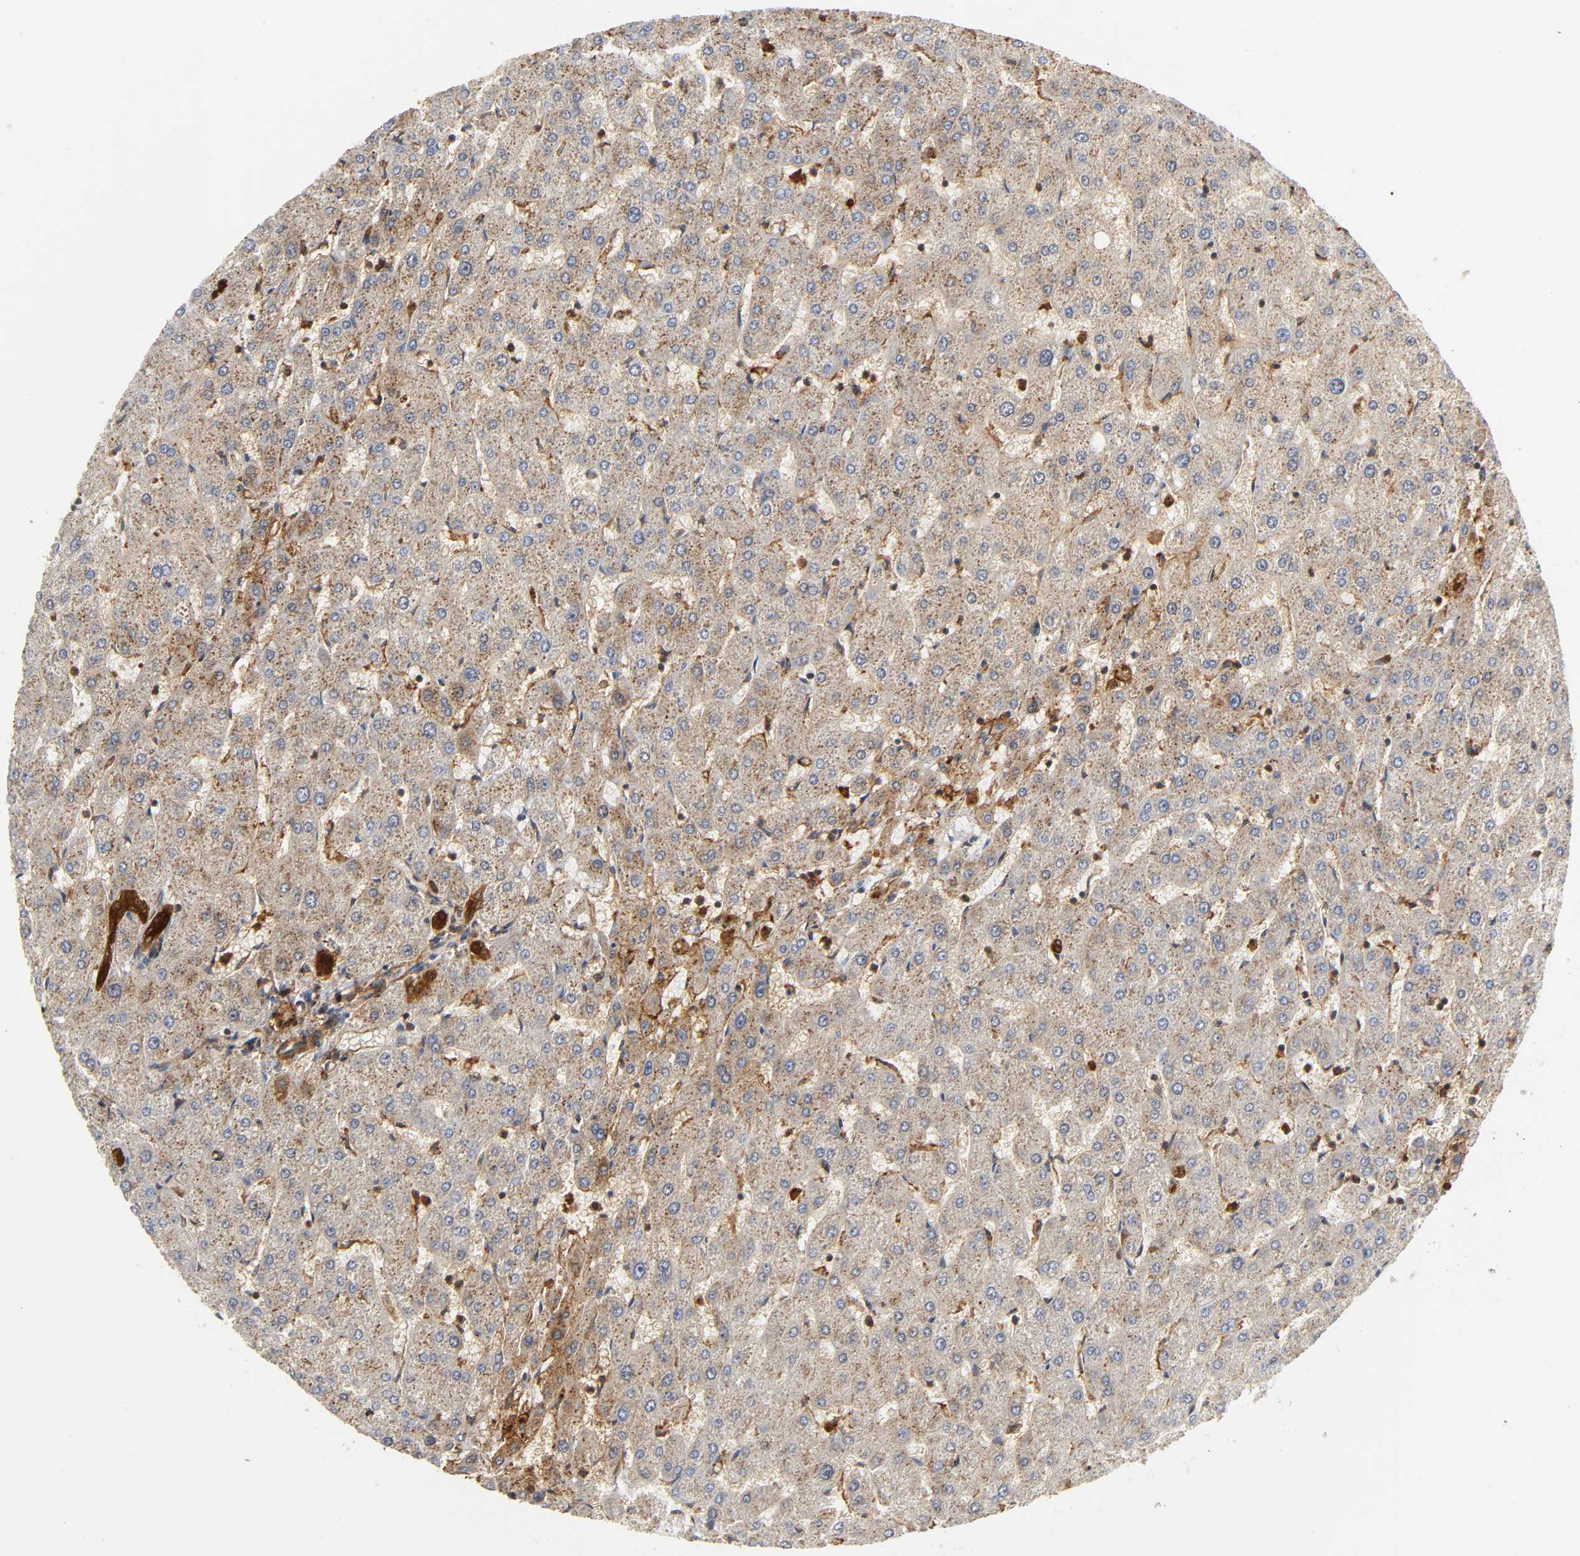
{"staining": {"intensity": "strong", "quantity": ">75%", "location": "cytoplasmic/membranous,nuclear"}, "tissue": "liver", "cell_type": "Cholangiocytes", "image_type": "normal", "snomed": [{"axis": "morphology", "description": "Normal tissue, NOS"}, {"axis": "topography", "description": "Liver"}], "caption": "Cholangiocytes reveal high levels of strong cytoplasmic/membranous,nuclear staining in approximately >75% of cells in unremarkable human liver. (DAB (3,3'-diaminobenzidine) = brown stain, brightfield microscopy at high magnification).", "gene": "ANXA11", "patient": {"sex": "male", "age": 67}}